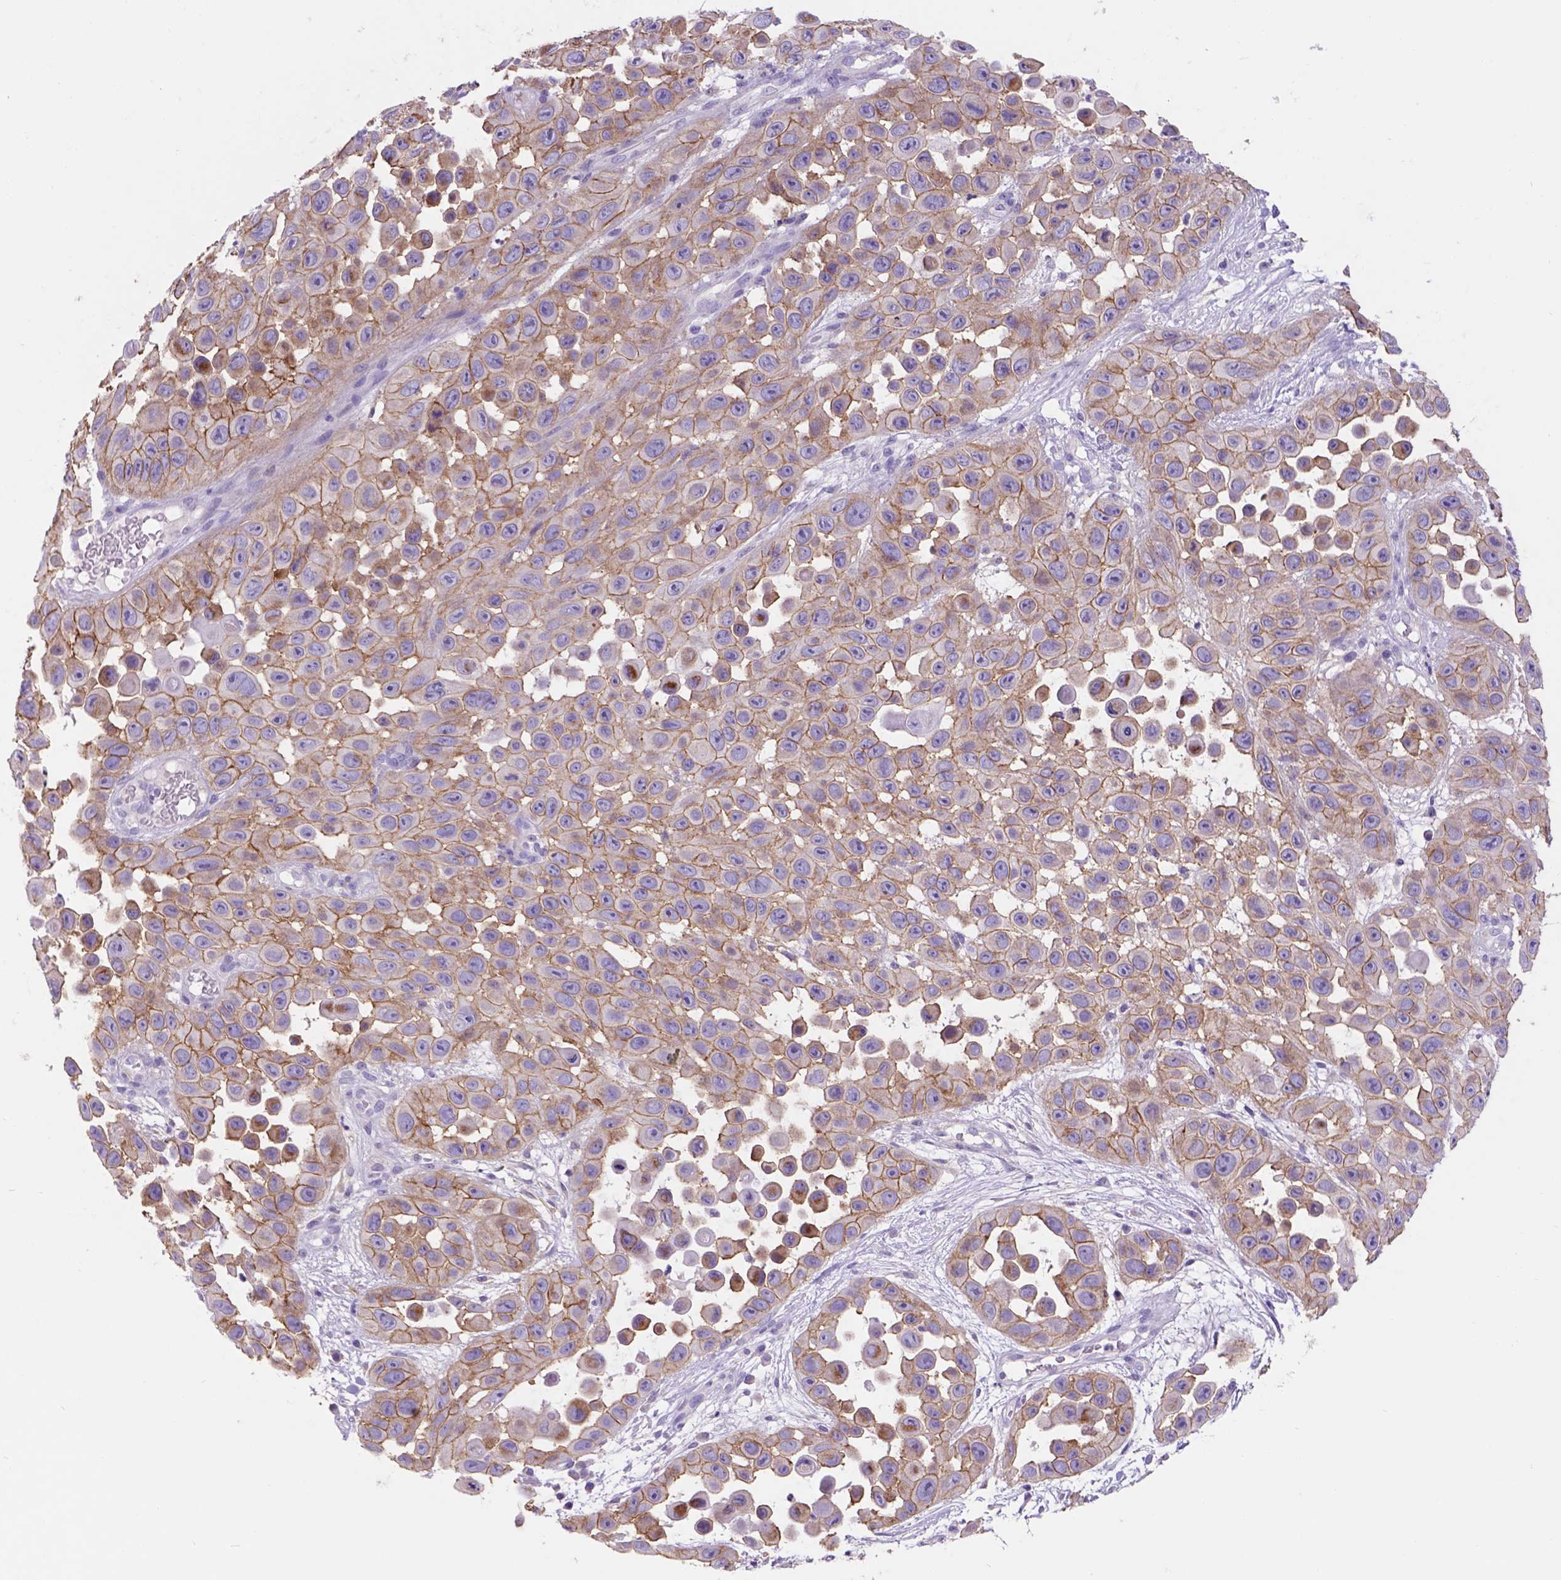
{"staining": {"intensity": "weak", "quantity": ">75%", "location": "cytoplasmic/membranous"}, "tissue": "skin cancer", "cell_type": "Tumor cells", "image_type": "cancer", "snomed": [{"axis": "morphology", "description": "Squamous cell carcinoma, NOS"}, {"axis": "topography", "description": "Skin"}], "caption": "This histopathology image shows immunohistochemistry (IHC) staining of human skin cancer, with low weak cytoplasmic/membranous positivity in about >75% of tumor cells.", "gene": "EGFR", "patient": {"sex": "male", "age": 81}}